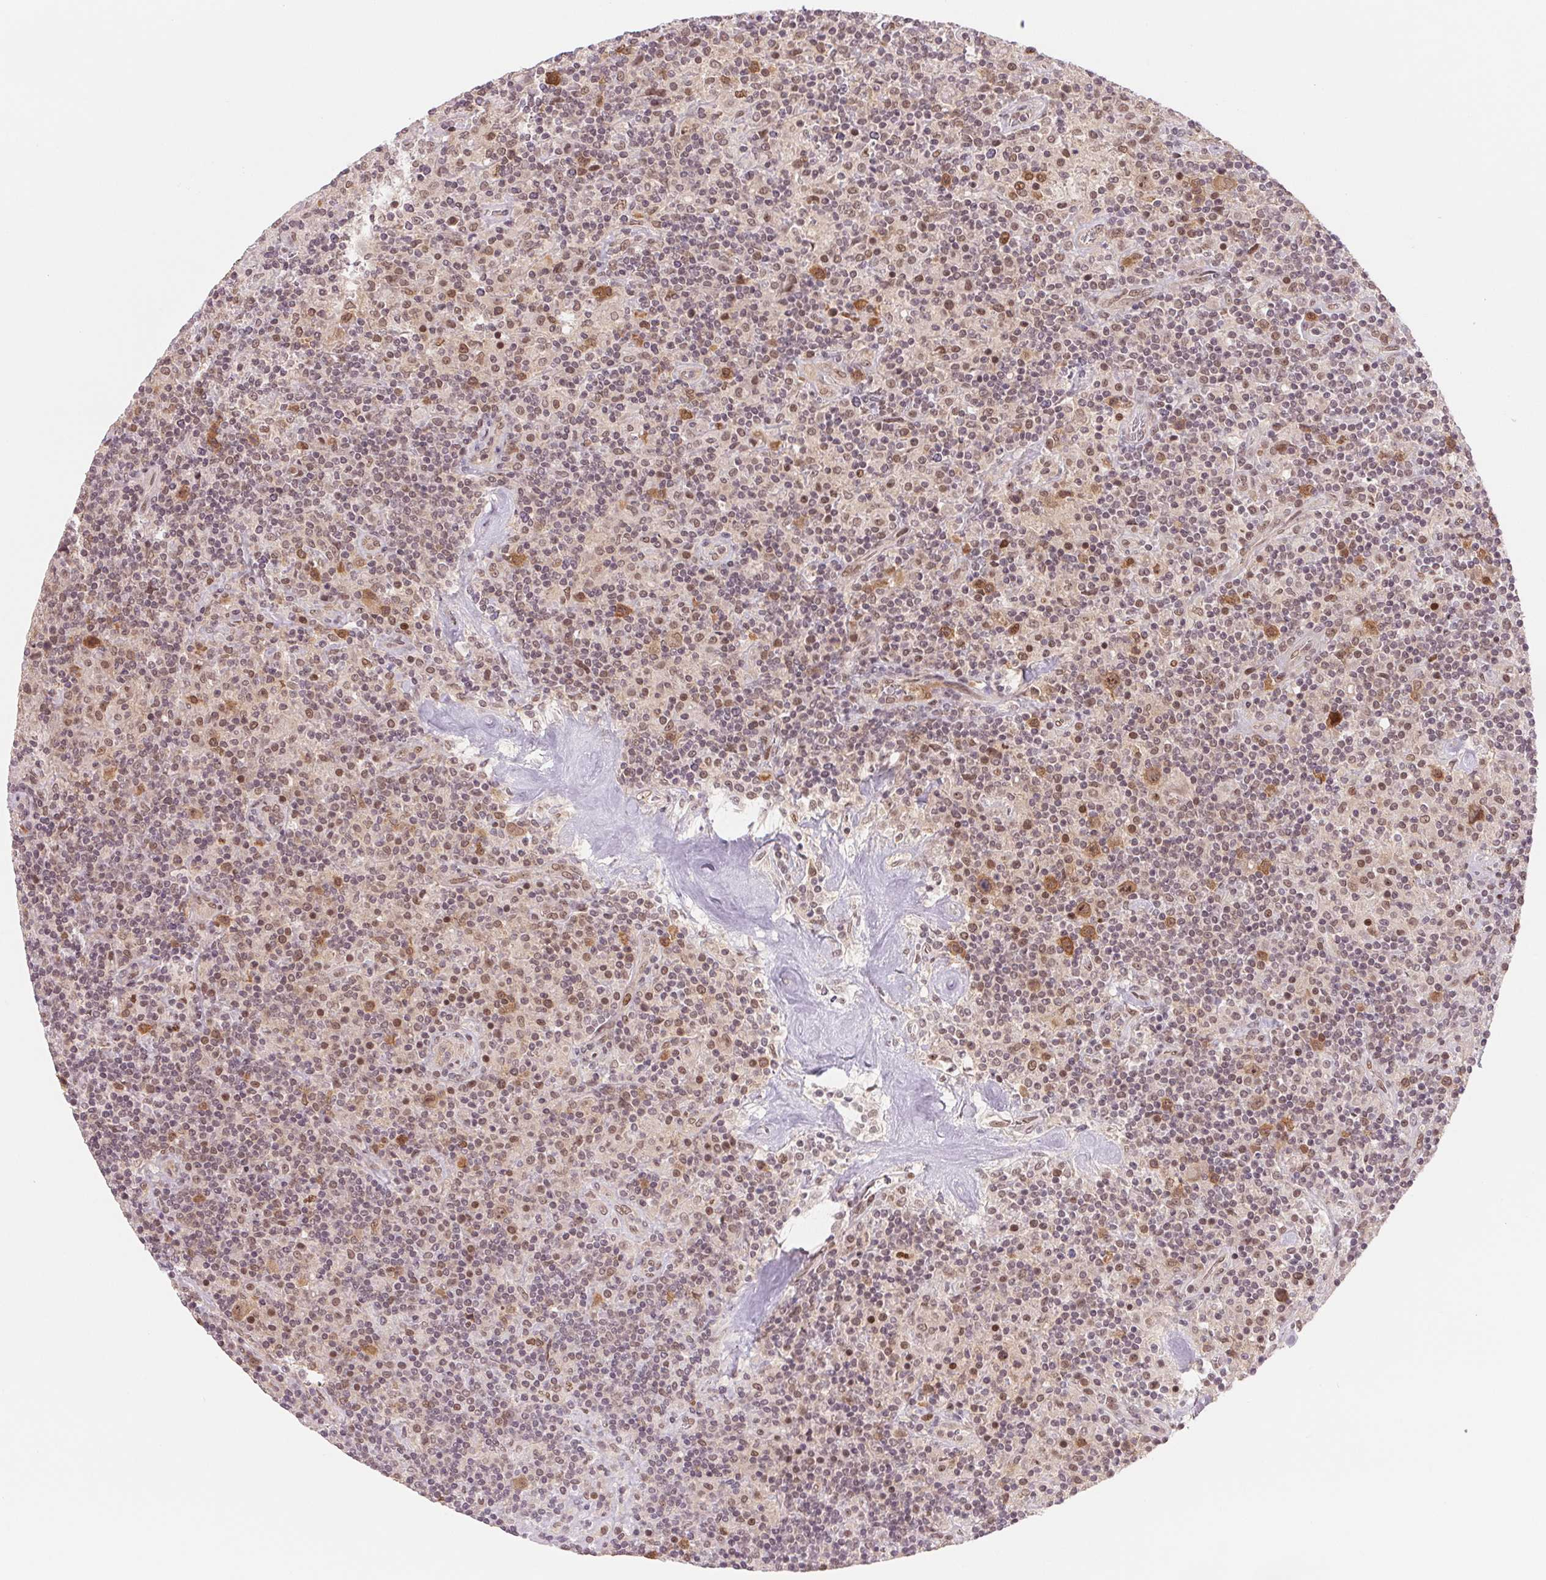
{"staining": {"intensity": "moderate", "quantity": ">75%", "location": "cytoplasmic/membranous,nuclear"}, "tissue": "lymphoma", "cell_type": "Tumor cells", "image_type": "cancer", "snomed": [{"axis": "morphology", "description": "Hodgkin's disease, NOS"}, {"axis": "topography", "description": "Lymph node"}], "caption": "Hodgkin's disease tissue reveals moderate cytoplasmic/membranous and nuclear positivity in approximately >75% of tumor cells (Stains: DAB (3,3'-diaminobenzidine) in brown, nuclei in blue, Microscopy: brightfield microscopy at high magnification).", "gene": "DNAJB6", "patient": {"sex": "male", "age": 70}}